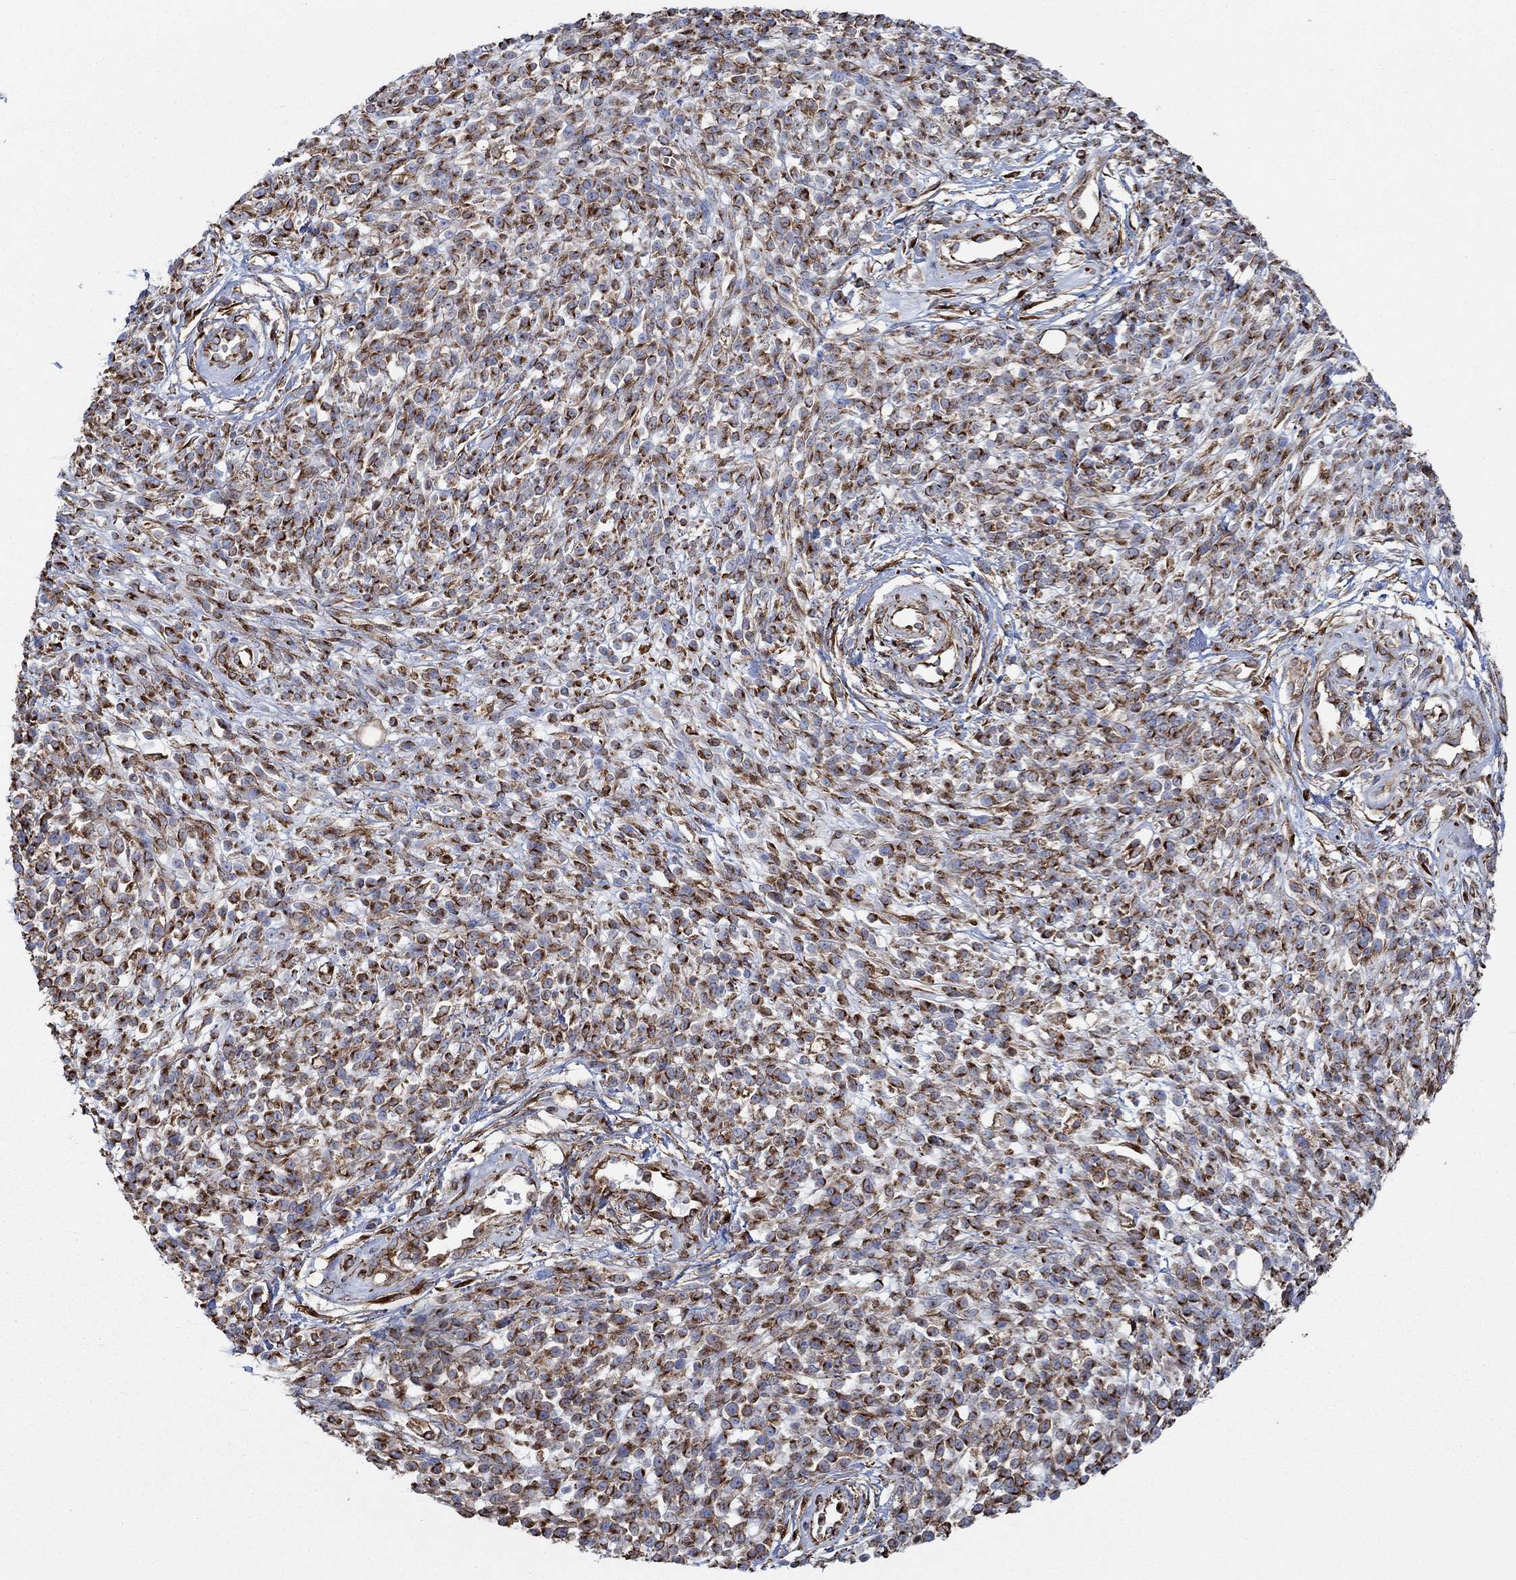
{"staining": {"intensity": "strong", "quantity": "<25%", "location": "cytoplasmic/membranous"}, "tissue": "melanoma", "cell_type": "Tumor cells", "image_type": "cancer", "snomed": [{"axis": "morphology", "description": "Malignant melanoma, NOS"}, {"axis": "topography", "description": "Skin"}, {"axis": "topography", "description": "Skin of trunk"}], "caption": "Strong cytoplasmic/membranous positivity is seen in about <25% of tumor cells in melanoma. (Stains: DAB (3,3'-diaminobenzidine) in brown, nuclei in blue, Microscopy: brightfield microscopy at high magnification).", "gene": "STC2", "patient": {"sex": "male", "age": 74}}